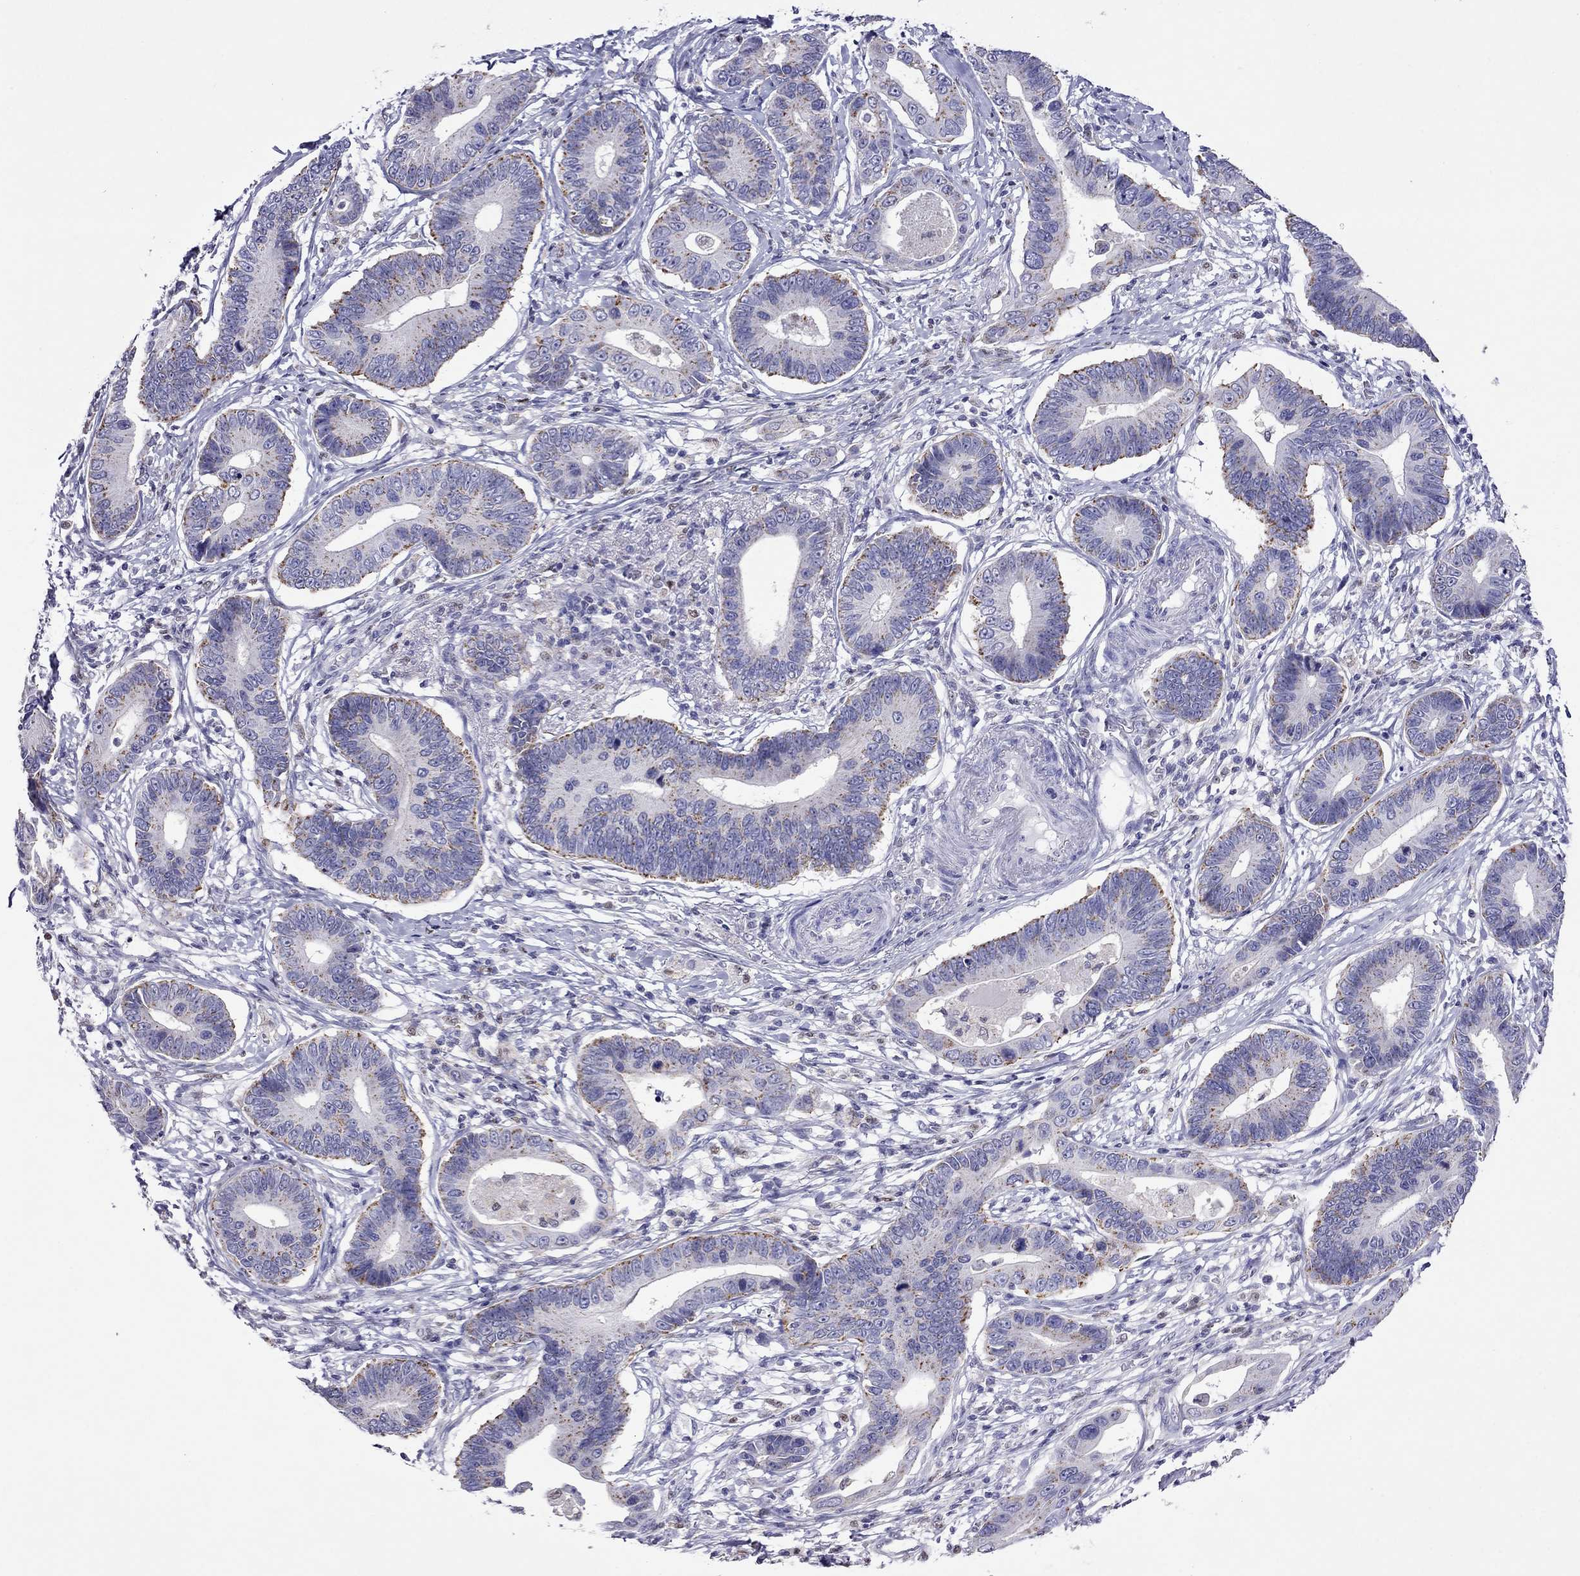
{"staining": {"intensity": "moderate", "quantity": "25%-75%", "location": "cytoplasmic/membranous"}, "tissue": "stomach cancer", "cell_type": "Tumor cells", "image_type": "cancer", "snomed": [{"axis": "morphology", "description": "Adenocarcinoma, NOS"}, {"axis": "topography", "description": "Stomach"}], "caption": "Stomach cancer tissue exhibits moderate cytoplasmic/membranous staining in approximately 25%-75% of tumor cells", "gene": "MPZ", "patient": {"sex": "male", "age": 84}}